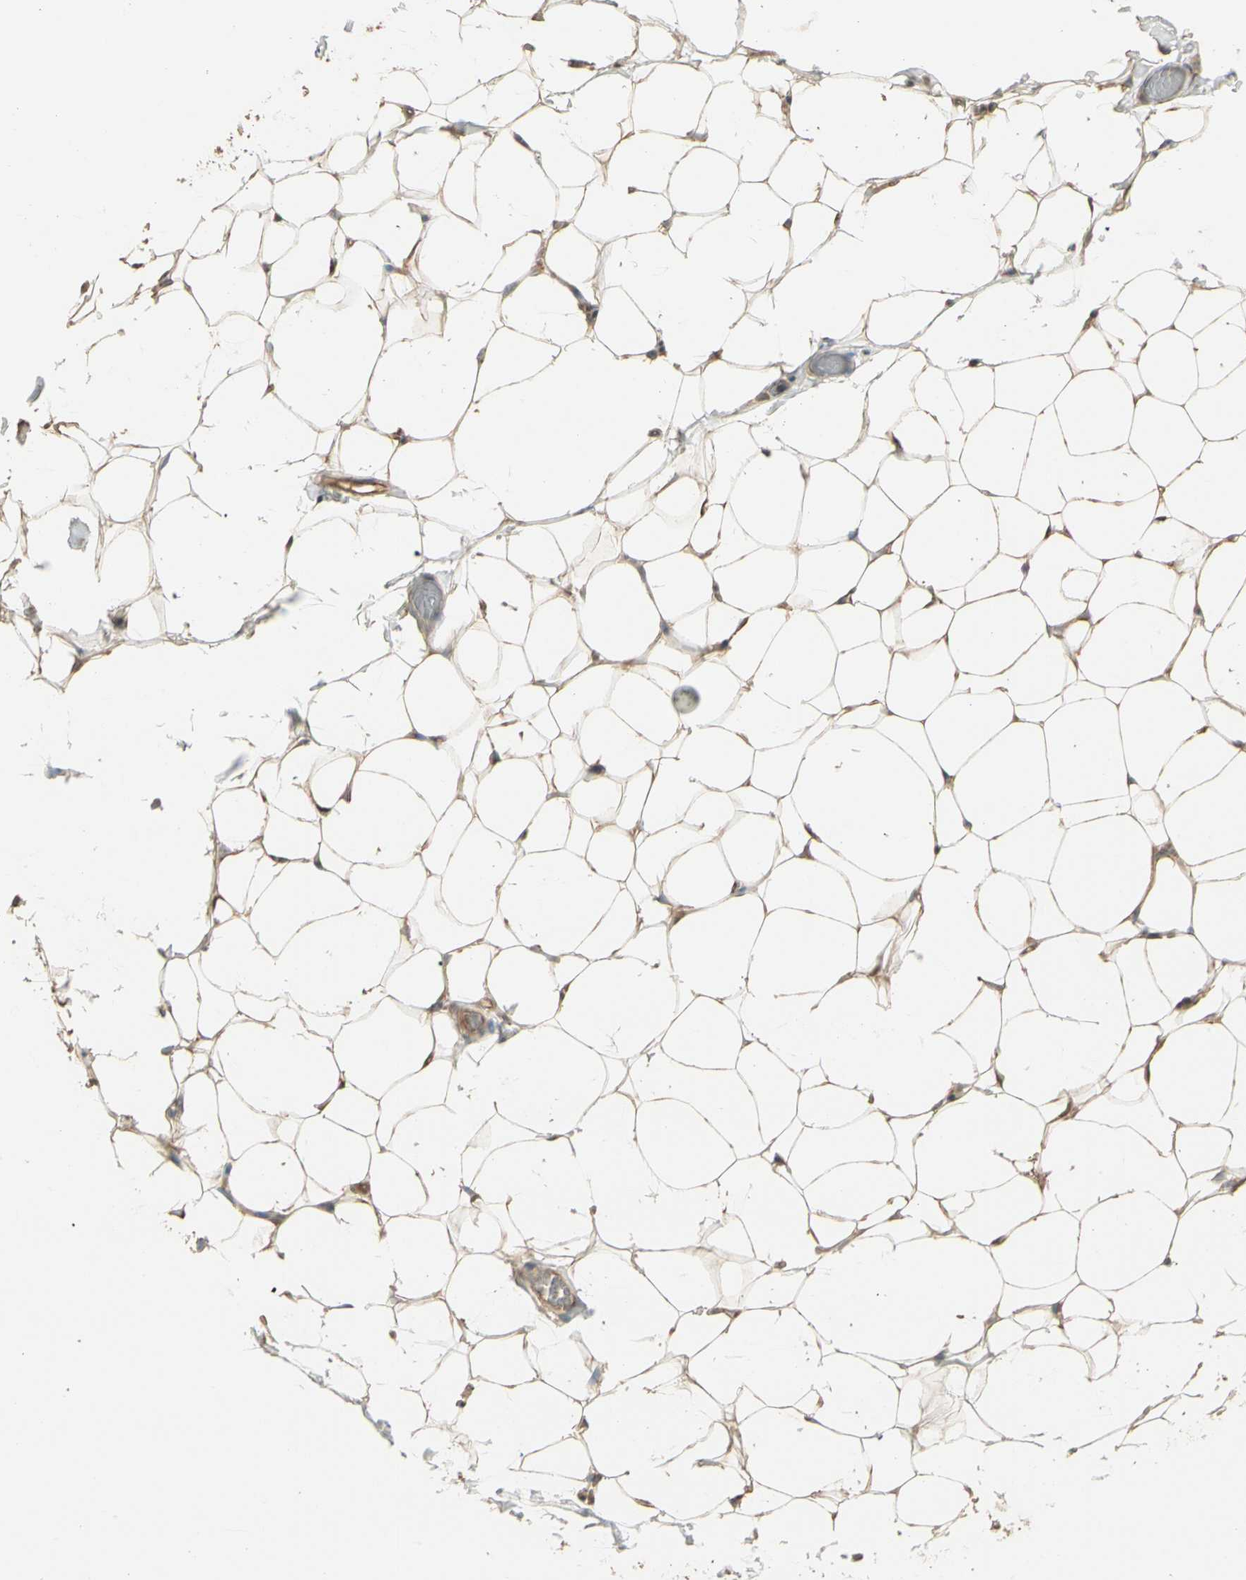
{"staining": {"intensity": "moderate", "quantity": ">75%", "location": "cytoplasmic/membranous"}, "tissue": "adipose tissue", "cell_type": "Adipocytes", "image_type": "normal", "snomed": [{"axis": "morphology", "description": "Normal tissue, NOS"}, {"axis": "topography", "description": "Soft tissue"}], "caption": "Human adipose tissue stained with a brown dye reveals moderate cytoplasmic/membranous positive staining in about >75% of adipocytes.", "gene": "TNFRSF21", "patient": {"sex": "male", "age": 26}}